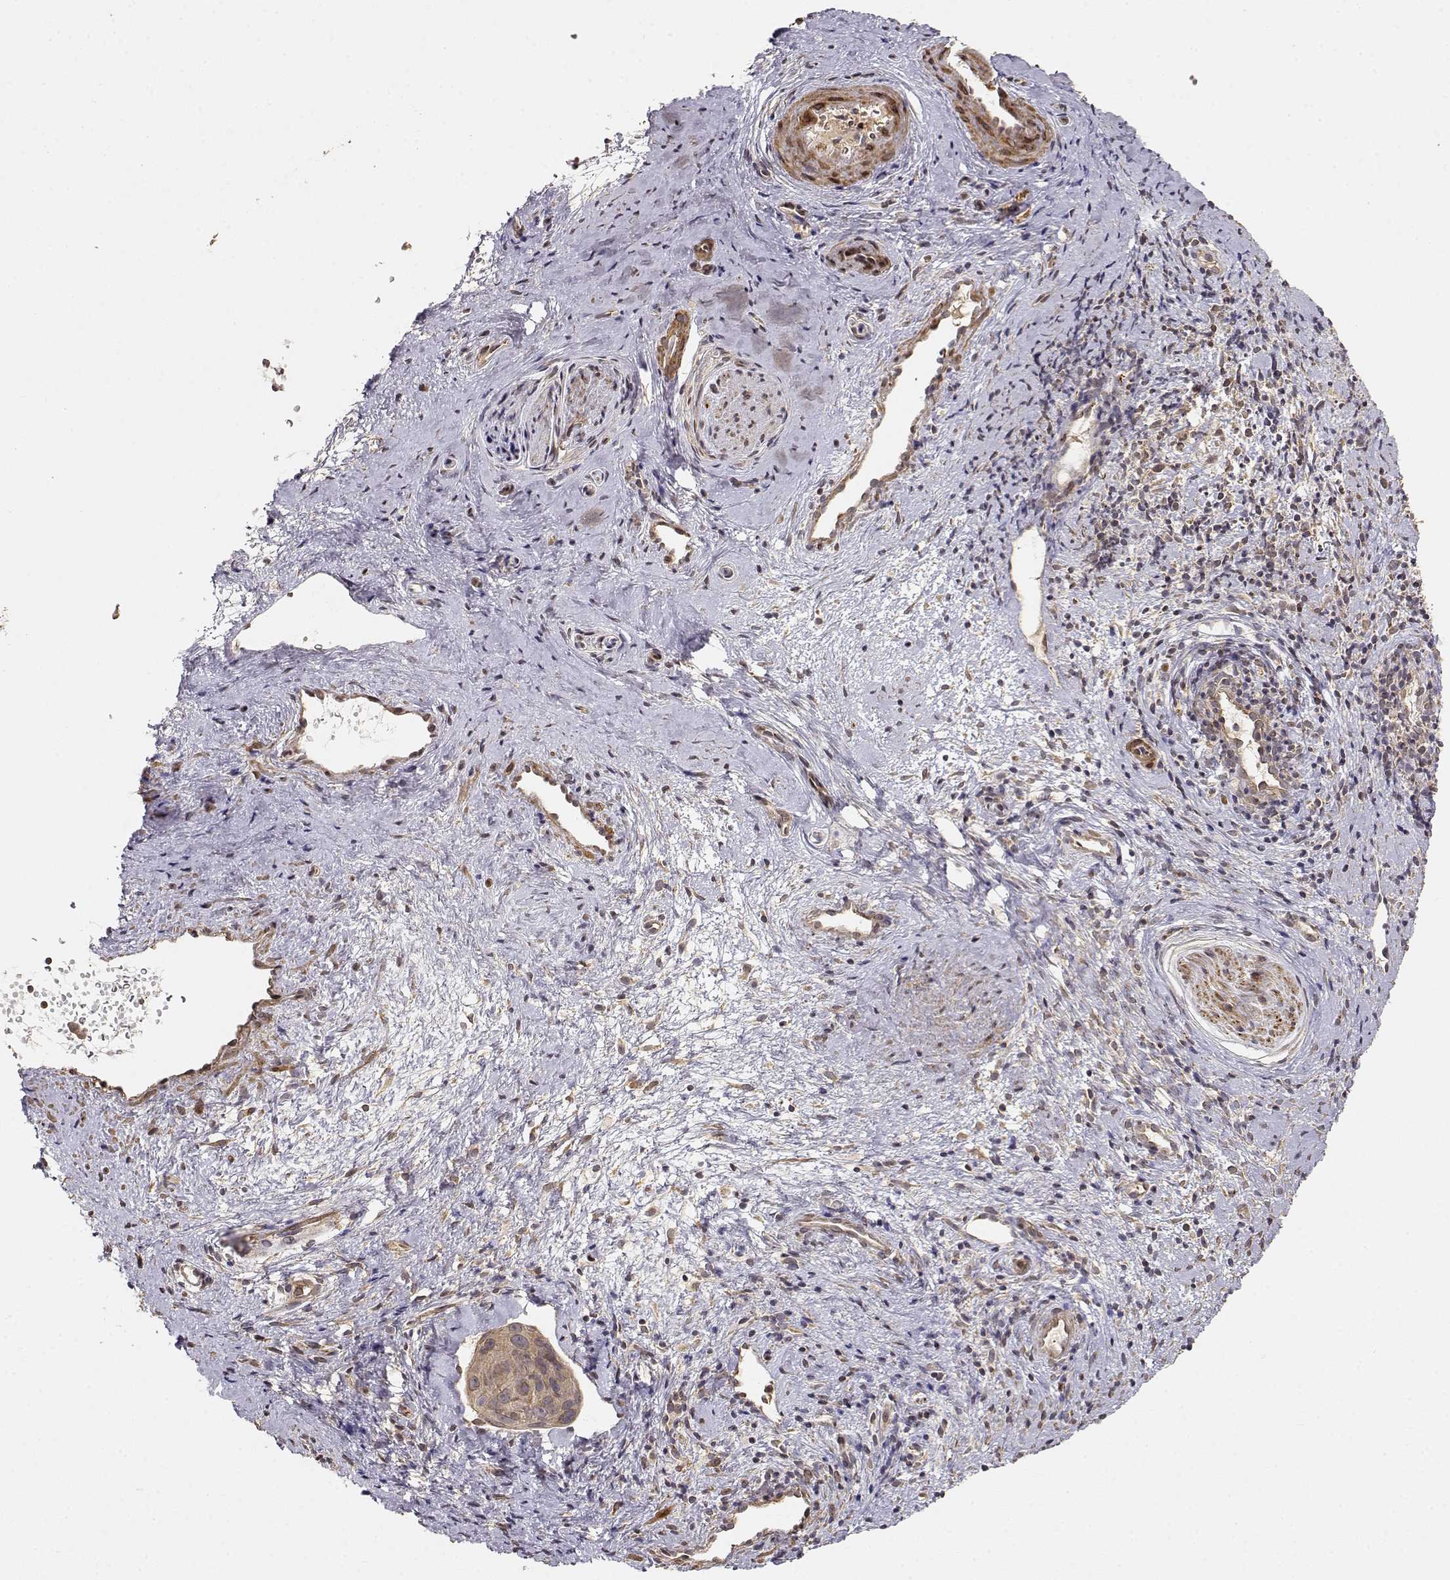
{"staining": {"intensity": "weak", "quantity": ">75%", "location": "cytoplasmic/membranous"}, "tissue": "cervical cancer", "cell_type": "Tumor cells", "image_type": "cancer", "snomed": [{"axis": "morphology", "description": "Squamous cell carcinoma, NOS"}, {"axis": "topography", "description": "Cervix"}], "caption": "Tumor cells demonstrate weak cytoplasmic/membranous expression in about >75% of cells in squamous cell carcinoma (cervical).", "gene": "PICK1", "patient": {"sex": "female", "age": 35}}